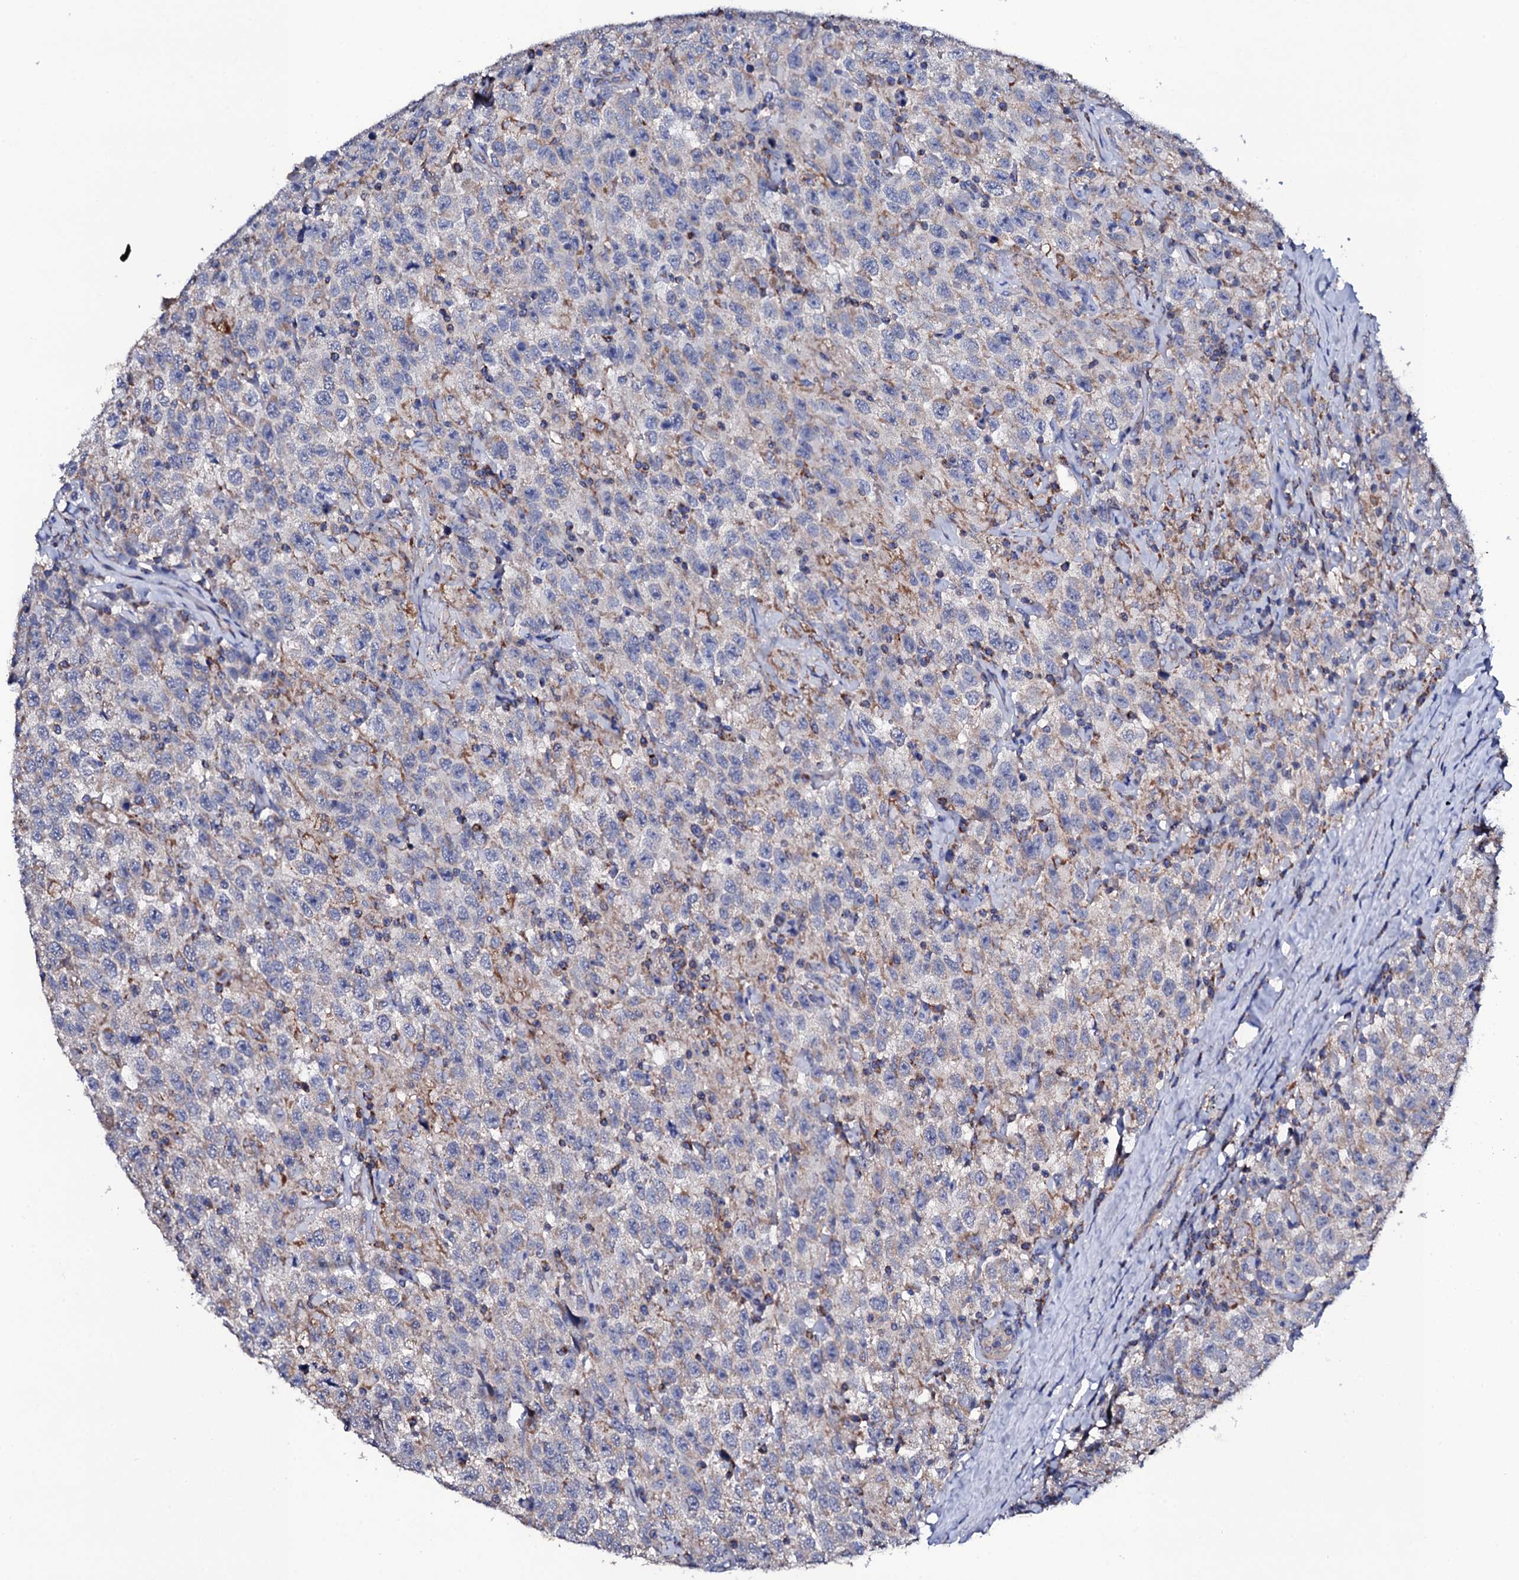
{"staining": {"intensity": "negative", "quantity": "none", "location": "none"}, "tissue": "testis cancer", "cell_type": "Tumor cells", "image_type": "cancer", "snomed": [{"axis": "morphology", "description": "Seminoma, NOS"}, {"axis": "topography", "description": "Testis"}], "caption": "IHC of testis seminoma displays no staining in tumor cells.", "gene": "TCAF2", "patient": {"sex": "male", "age": 41}}